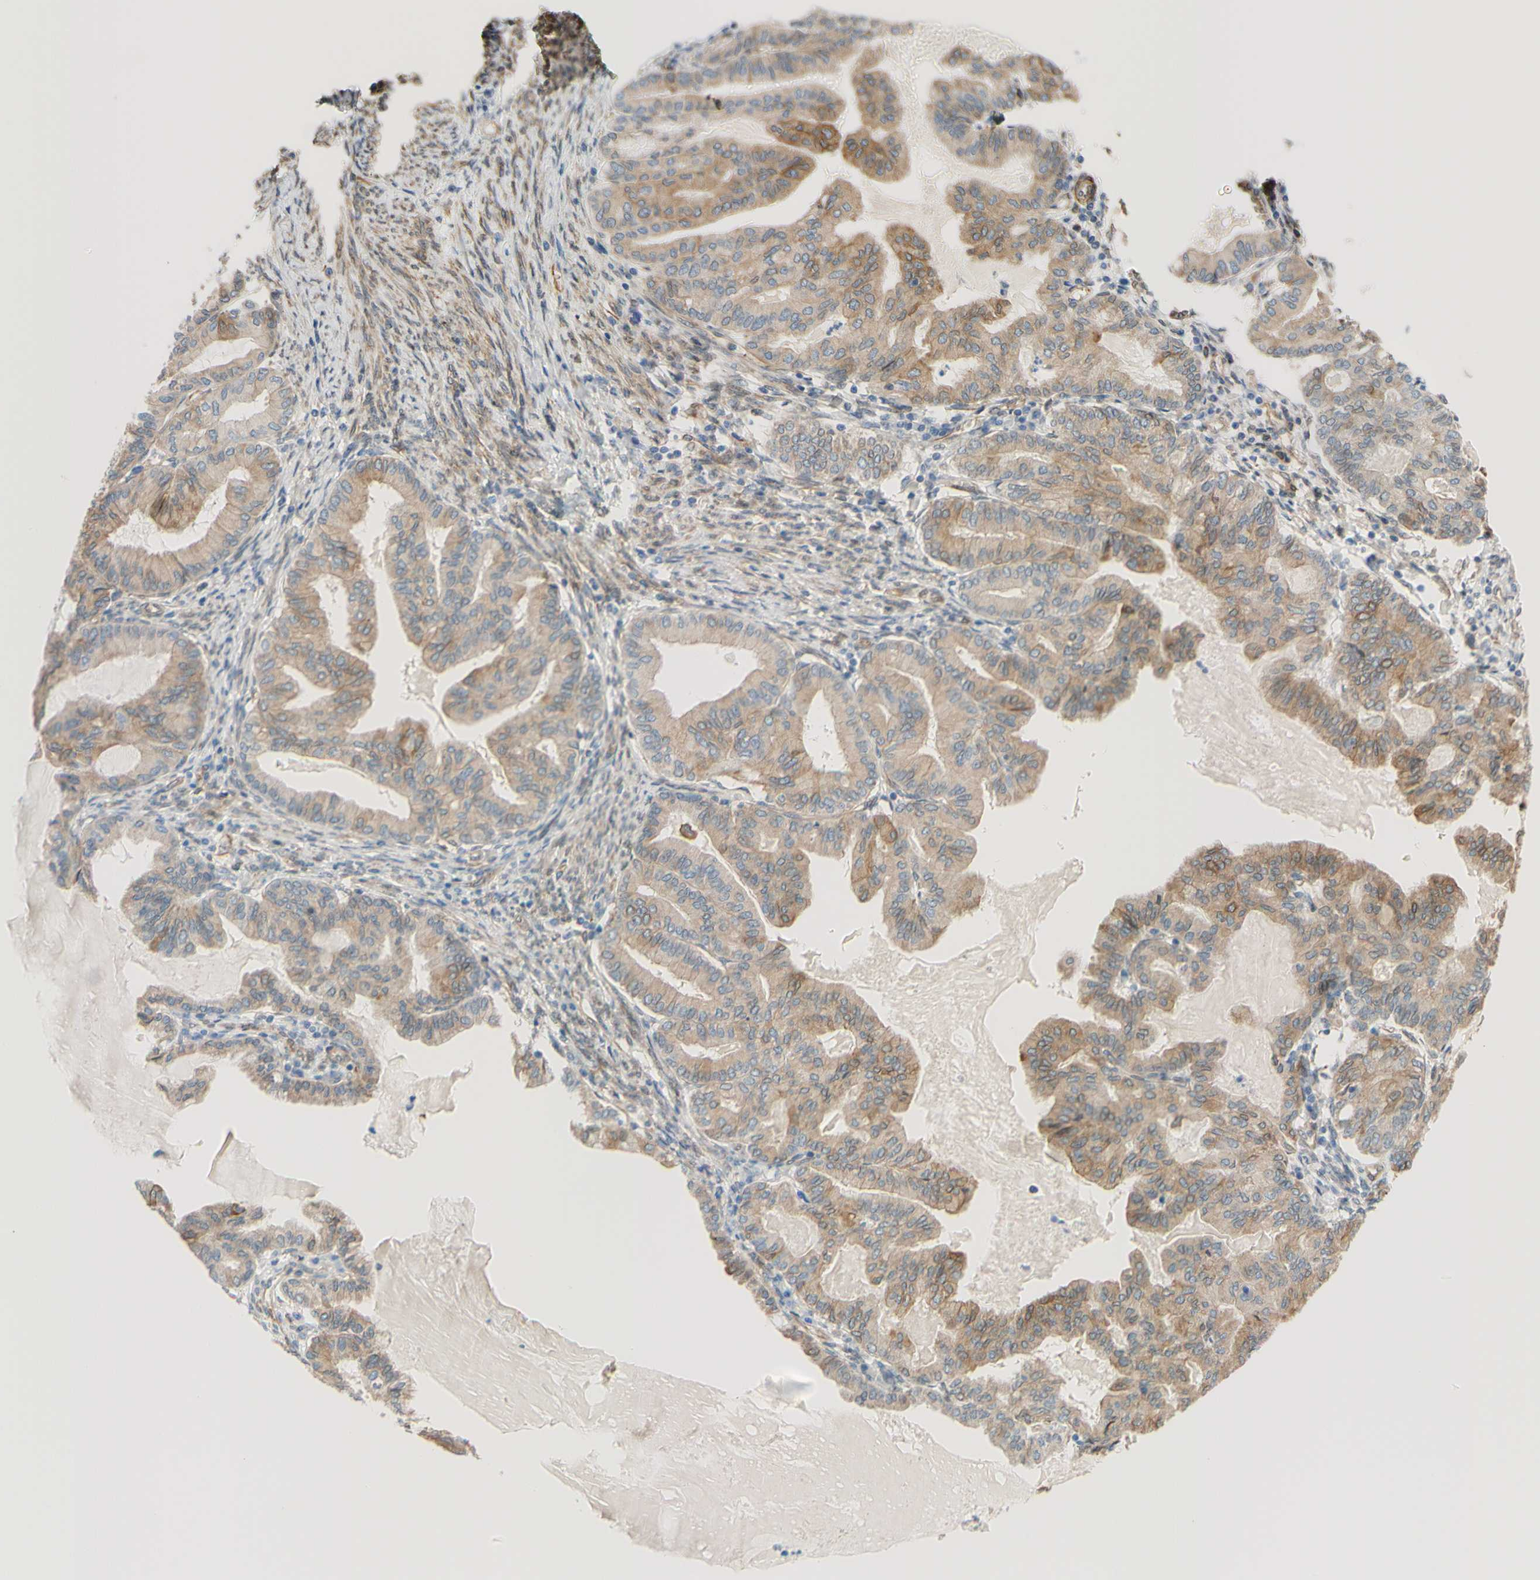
{"staining": {"intensity": "moderate", "quantity": "25%-75%", "location": "cytoplasmic/membranous,nuclear"}, "tissue": "endometrial cancer", "cell_type": "Tumor cells", "image_type": "cancer", "snomed": [{"axis": "morphology", "description": "Adenocarcinoma, NOS"}, {"axis": "topography", "description": "Endometrium"}], "caption": "IHC image of endometrial adenocarcinoma stained for a protein (brown), which exhibits medium levels of moderate cytoplasmic/membranous and nuclear staining in approximately 25%-75% of tumor cells.", "gene": "ENDOD1", "patient": {"sex": "female", "age": 86}}